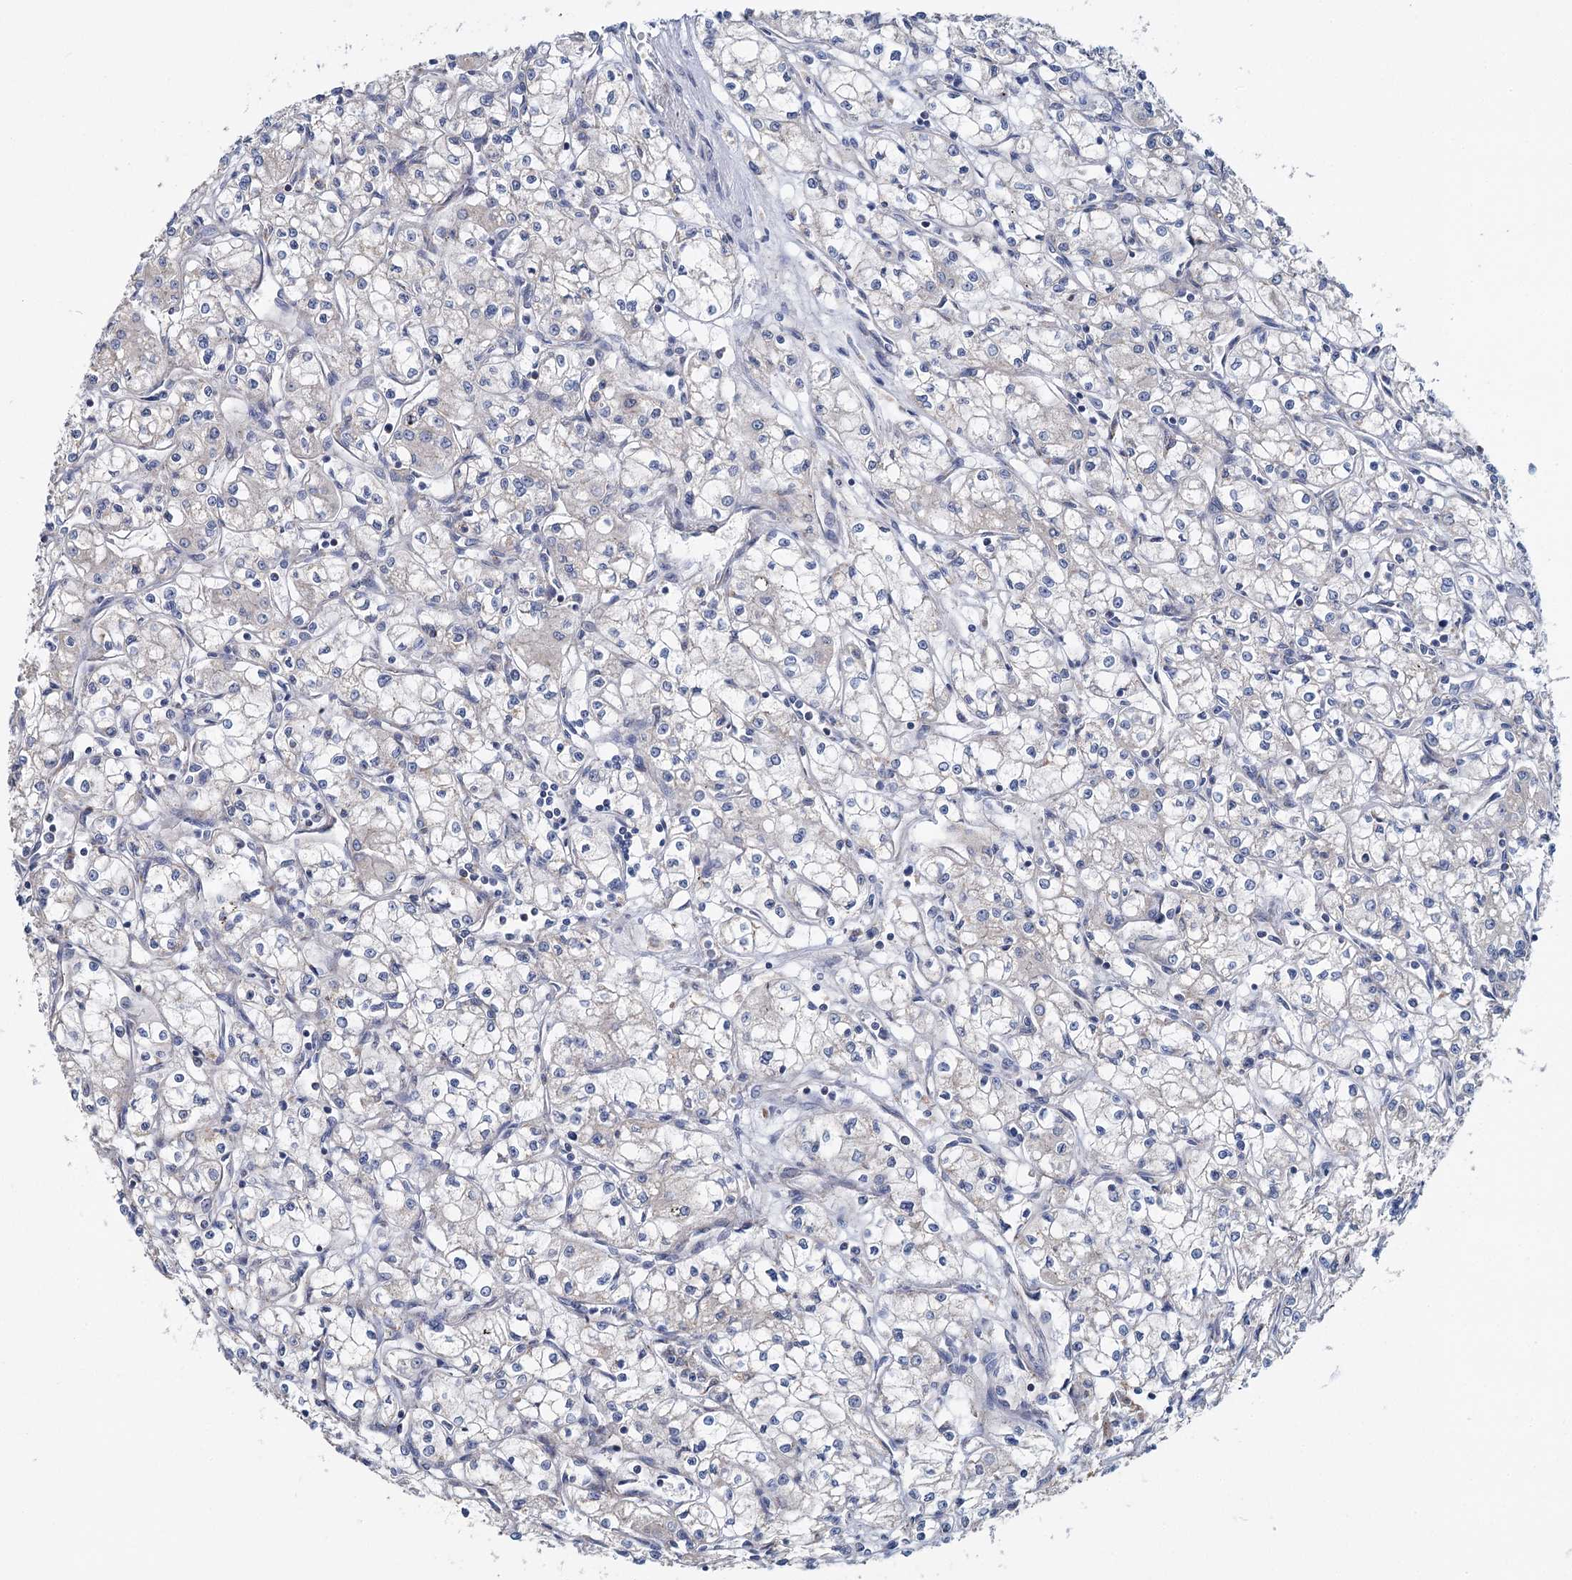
{"staining": {"intensity": "negative", "quantity": "none", "location": "none"}, "tissue": "renal cancer", "cell_type": "Tumor cells", "image_type": "cancer", "snomed": [{"axis": "morphology", "description": "Adenocarcinoma, NOS"}, {"axis": "topography", "description": "Kidney"}], "caption": "This is a histopathology image of immunohistochemistry (IHC) staining of renal cancer (adenocarcinoma), which shows no expression in tumor cells.", "gene": "ANKRD16", "patient": {"sex": "male", "age": 59}}